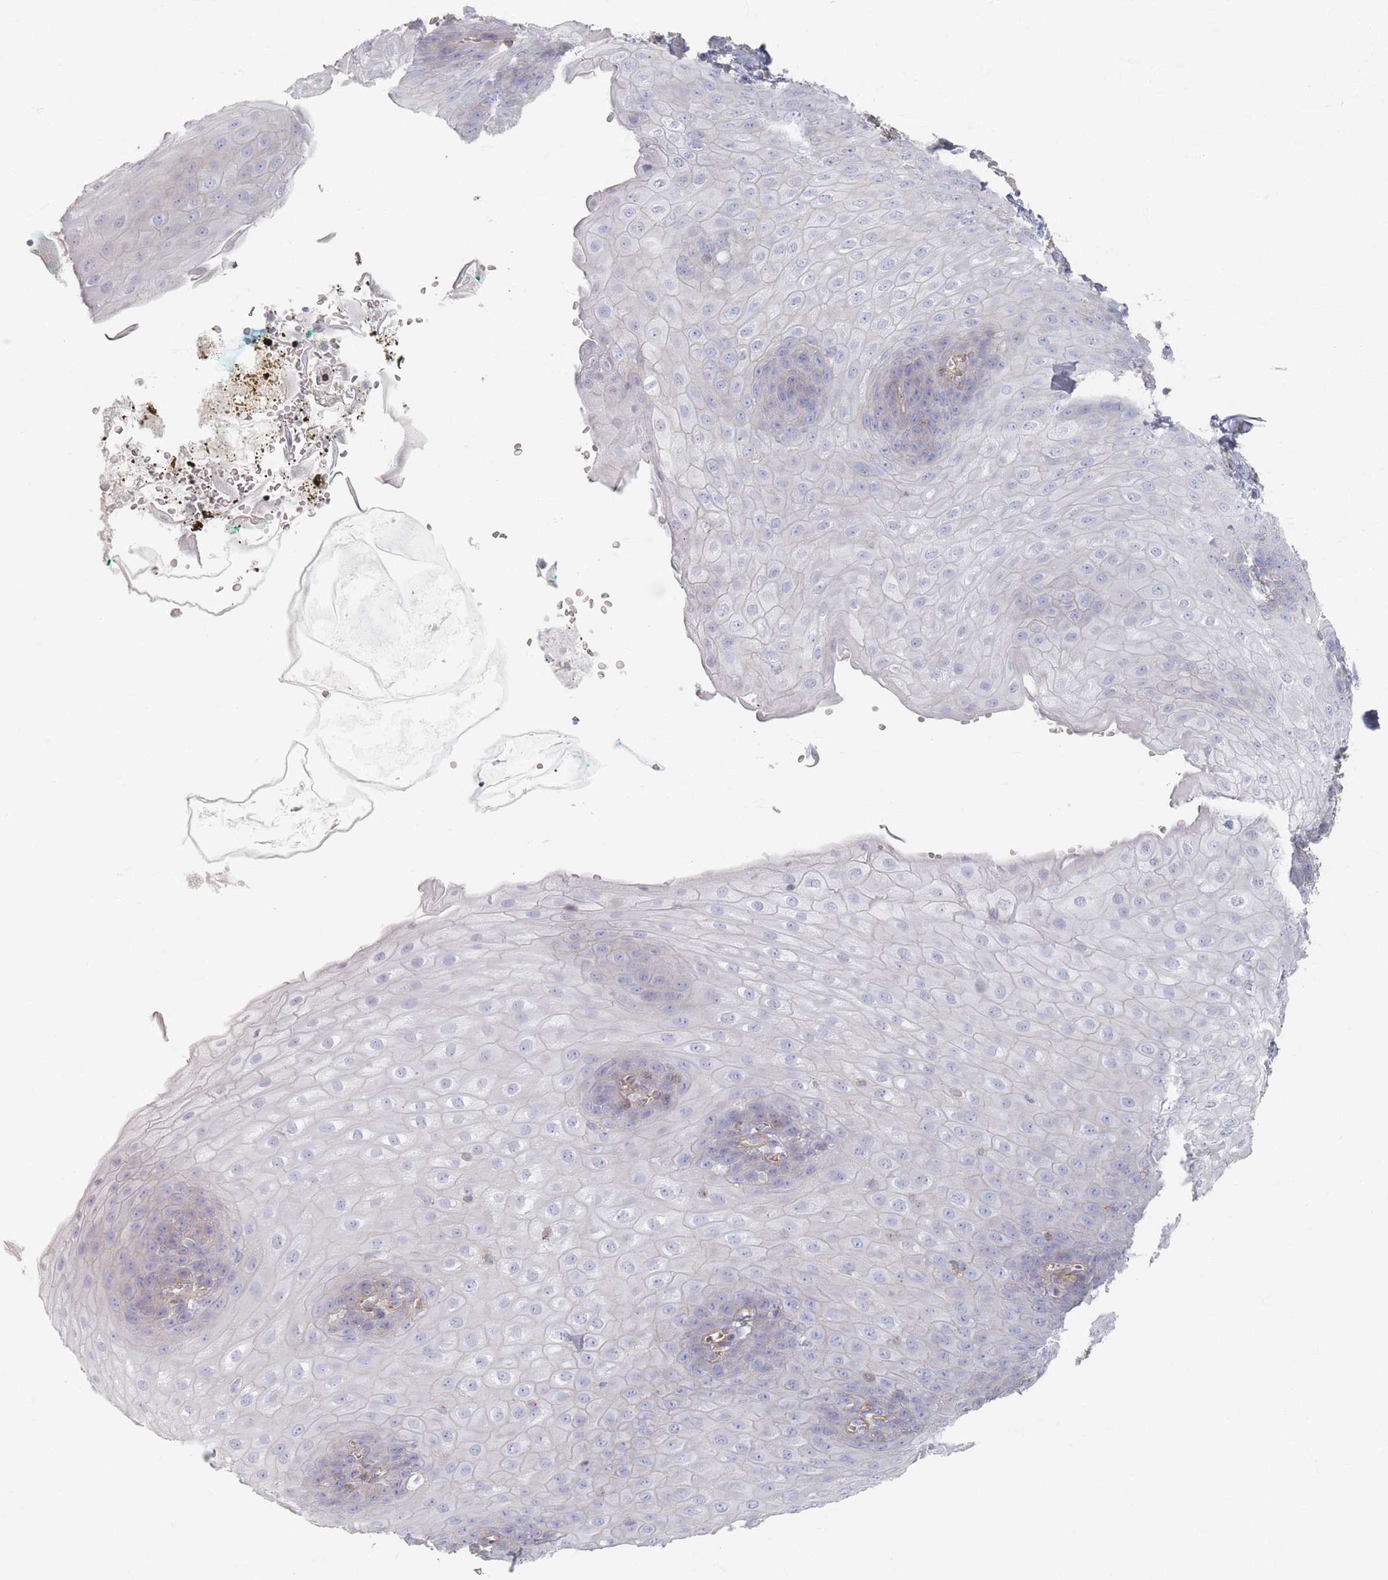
{"staining": {"intensity": "negative", "quantity": "none", "location": "none"}, "tissue": "esophagus", "cell_type": "Squamous epithelial cells", "image_type": "normal", "snomed": [{"axis": "morphology", "description": "Normal tissue, NOS"}, {"axis": "topography", "description": "Esophagus"}], "caption": "The immunohistochemistry (IHC) photomicrograph has no significant expression in squamous epithelial cells of esophagus.", "gene": "GNB1", "patient": {"sex": "male", "age": 71}}